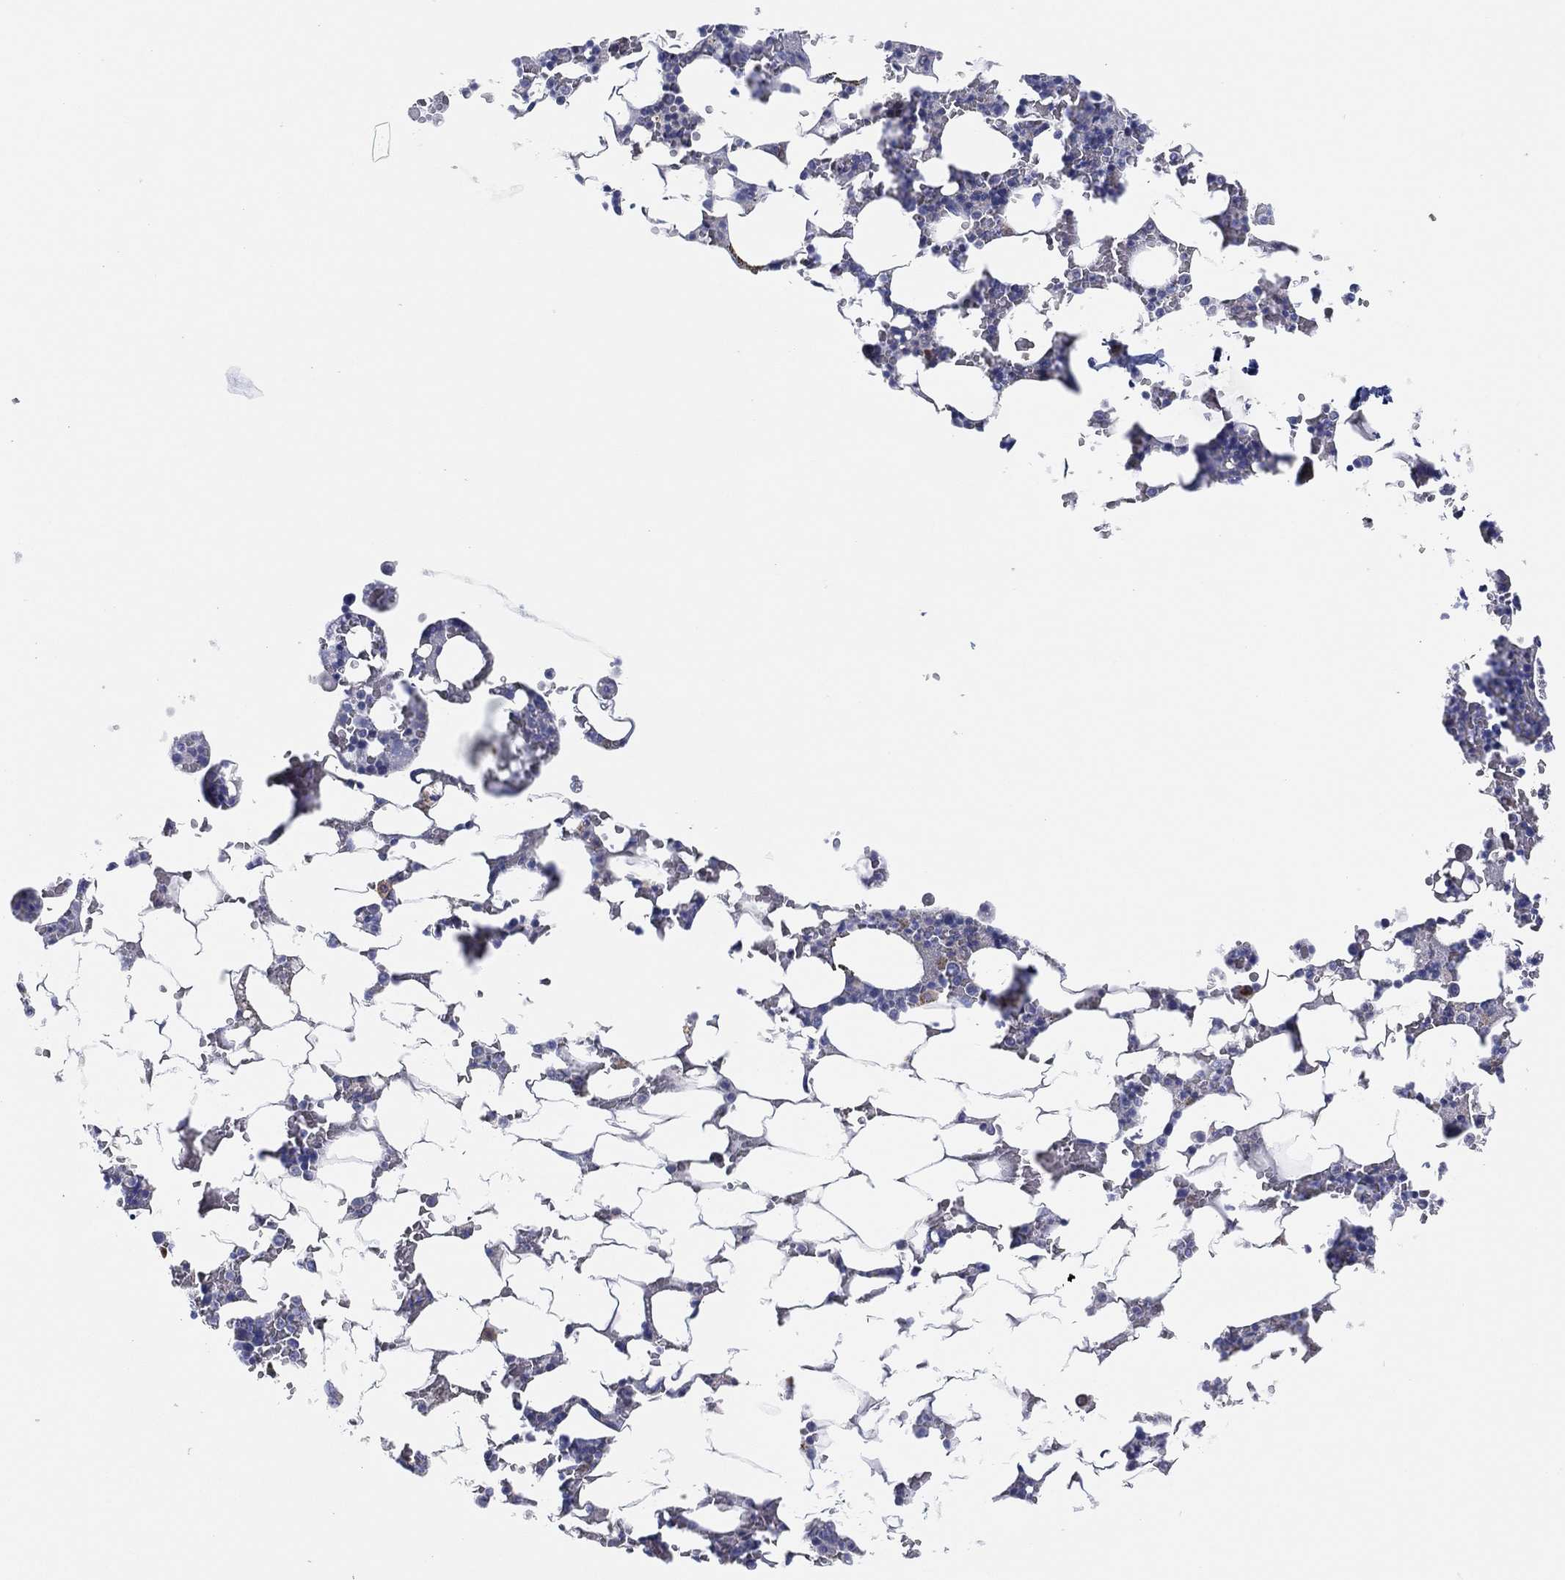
{"staining": {"intensity": "negative", "quantity": "none", "location": "none"}, "tissue": "bone marrow", "cell_type": "Hematopoietic cells", "image_type": "normal", "snomed": [{"axis": "morphology", "description": "Normal tissue, NOS"}, {"axis": "topography", "description": "Bone marrow"}], "caption": "Image shows no protein staining in hematopoietic cells of benign bone marrow.", "gene": "TMEM40", "patient": {"sex": "male", "age": 51}}